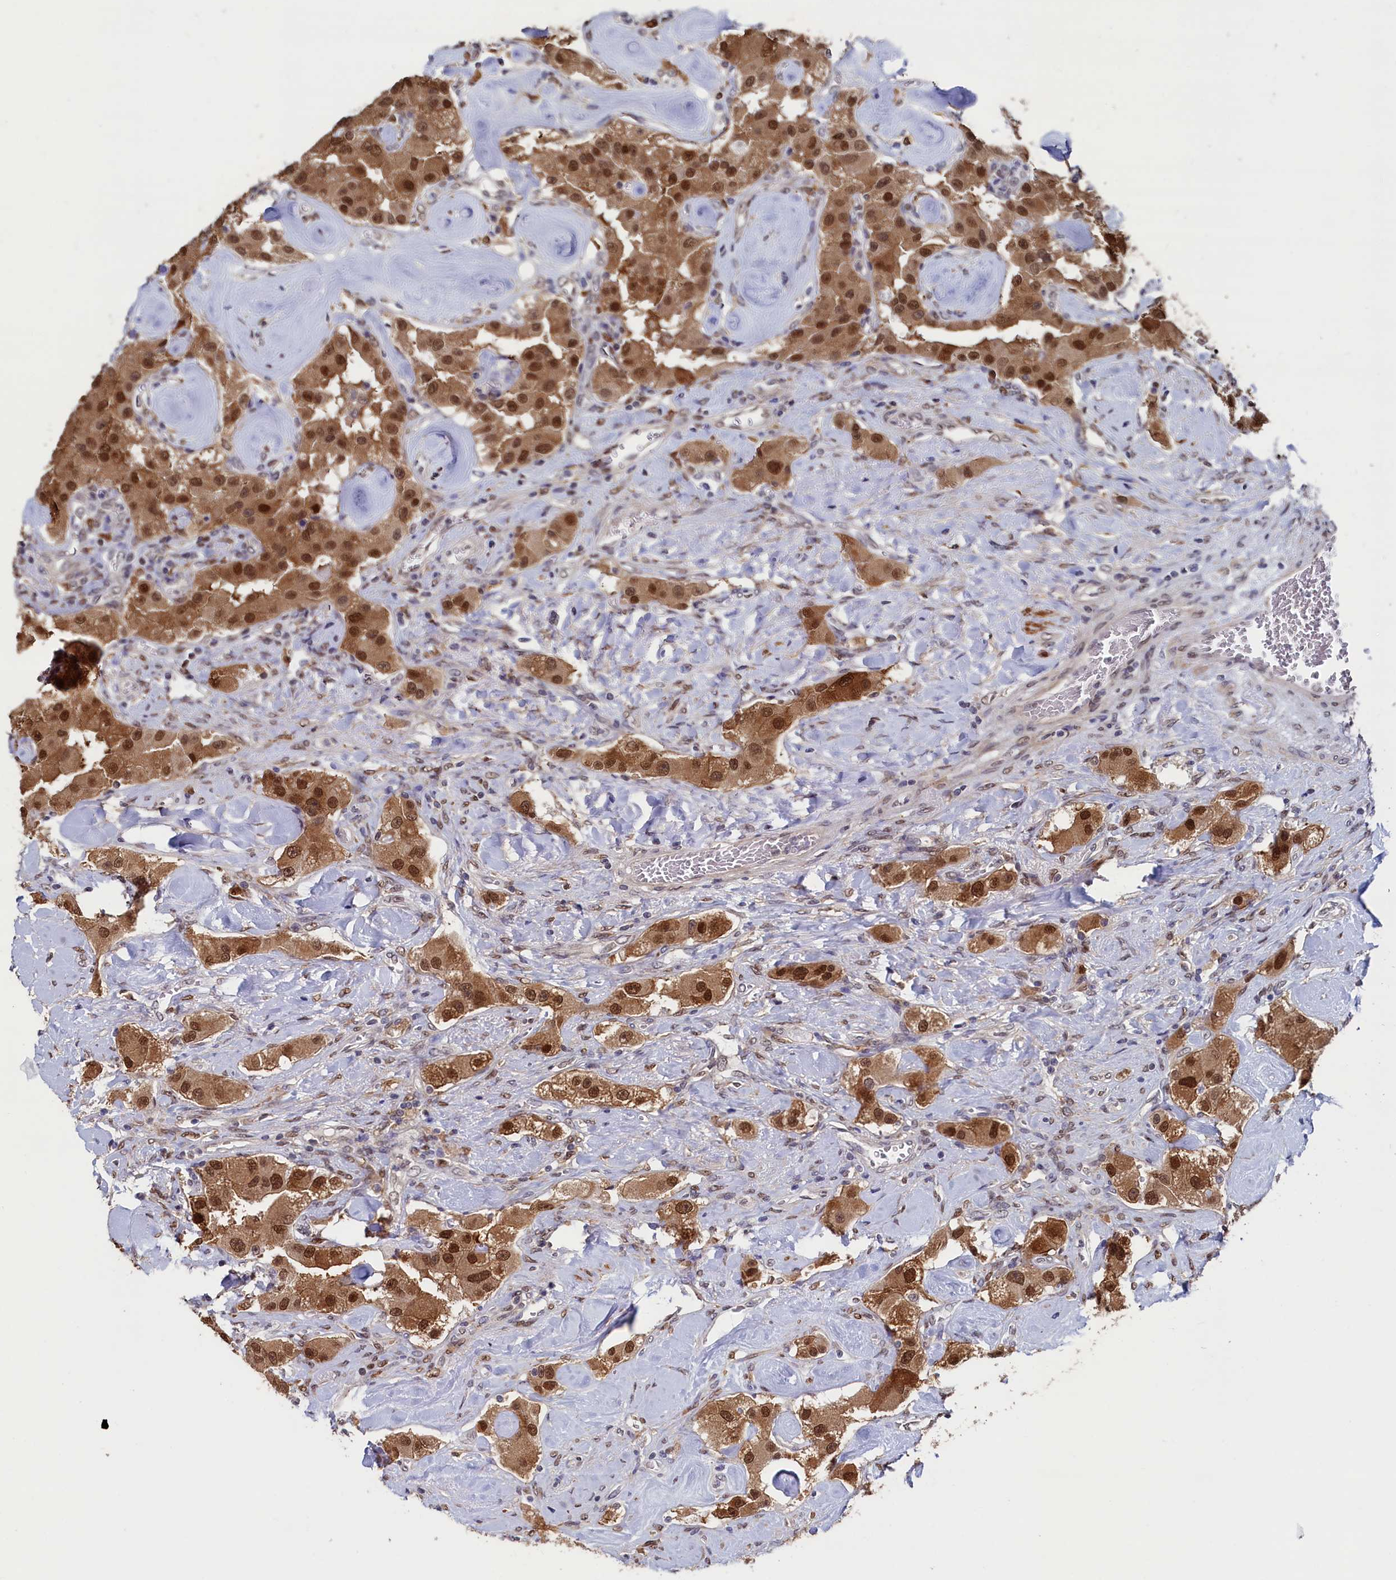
{"staining": {"intensity": "moderate", "quantity": ">75%", "location": "cytoplasmic/membranous,nuclear"}, "tissue": "carcinoid", "cell_type": "Tumor cells", "image_type": "cancer", "snomed": [{"axis": "morphology", "description": "Carcinoid, malignant, NOS"}, {"axis": "topography", "description": "Pancreas"}], "caption": "Tumor cells exhibit moderate cytoplasmic/membranous and nuclear expression in approximately >75% of cells in carcinoid.", "gene": "AHCY", "patient": {"sex": "male", "age": 41}}